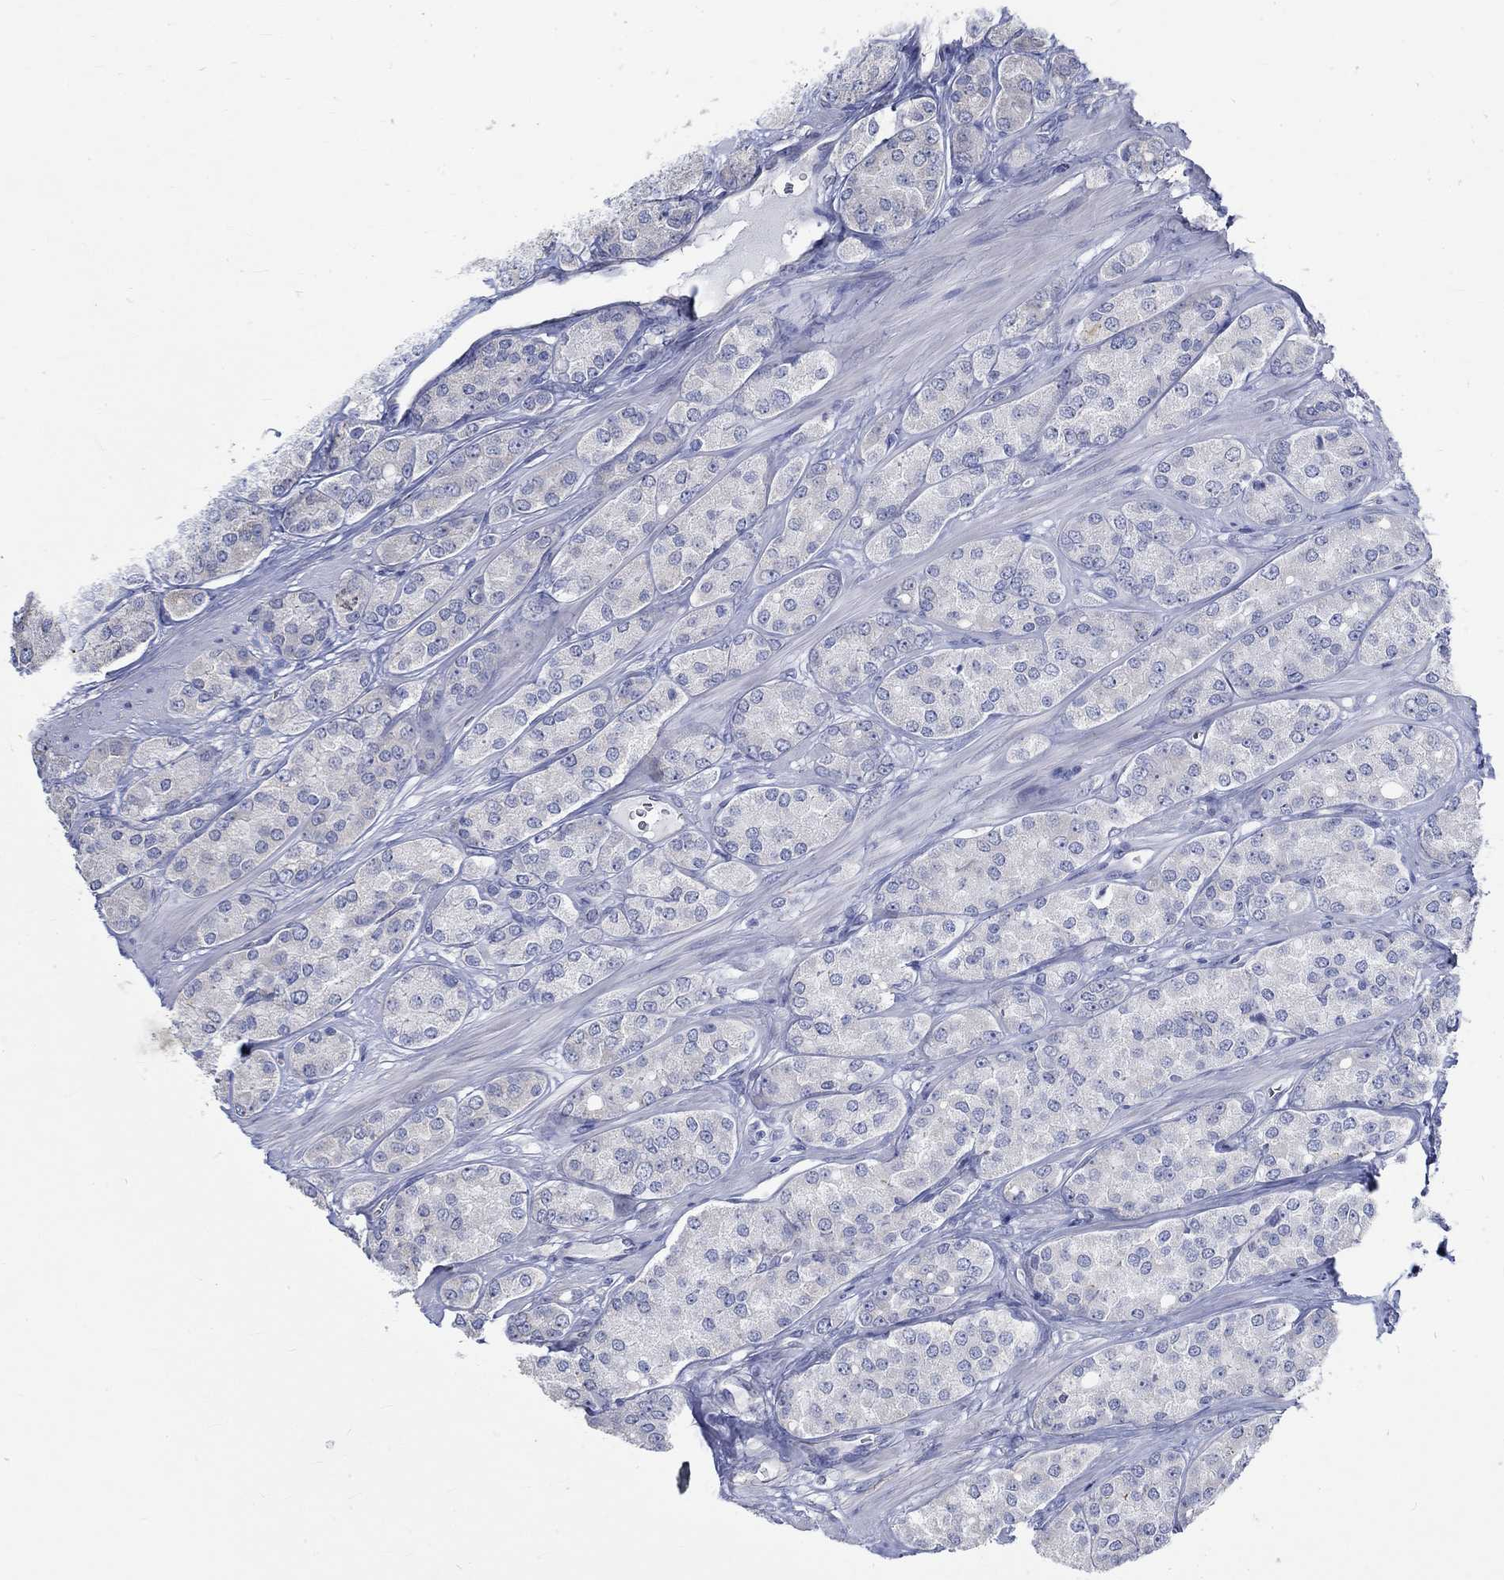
{"staining": {"intensity": "negative", "quantity": "none", "location": "none"}, "tissue": "prostate cancer", "cell_type": "Tumor cells", "image_type": "cancer", "snomed": [{"axis": "morphology", "description": "Adenocarcinoma, NOS"}, {"axis": "topography", "description": "Prostate"}], "caption": "There is no significant expression in tumor cells of prostate cancer (adenocarcinoma).", "gene": "KCNA1", "patient": {"sex": "male", "age": 67}}